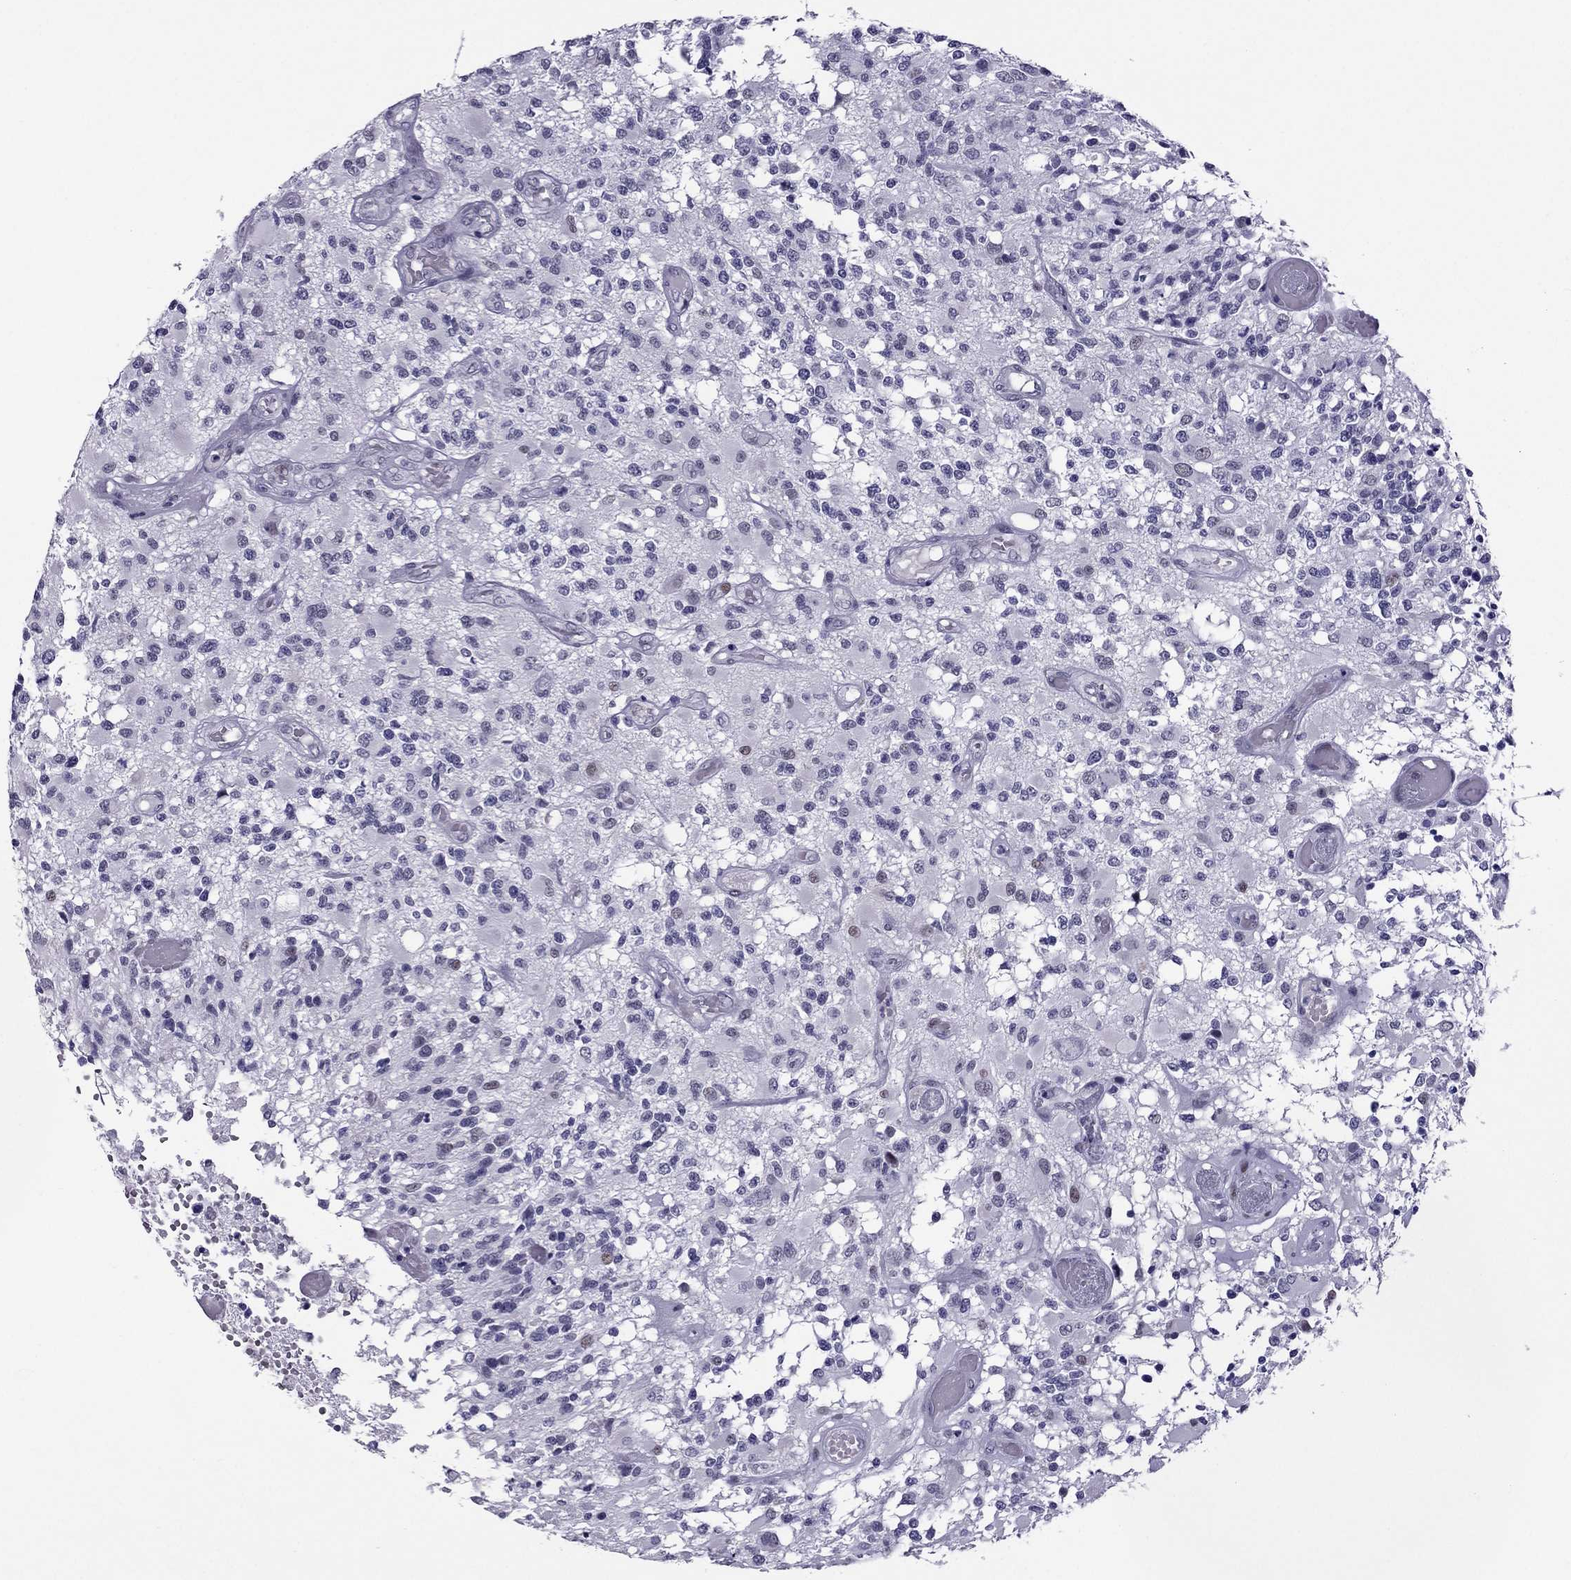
{"staining": {"intensity": "negative", "quantity": "none", "location": "none"}, "tissue": "glioma", "cell_type": "Tumor cells", "image_type": "cancer", "snomed": [{"axis": "morphology", "description": "Glioma, malignant, High grade"}, {"axis": "topography", "description": "Brain"}], "caption": "Malignant high-grade glioma stained for a protein using immunohistochemistry (IHC) demonstrates no positivity tumor cells.", "gene": "MYLK3", "patient": {"sex": "female", "age": 63}}